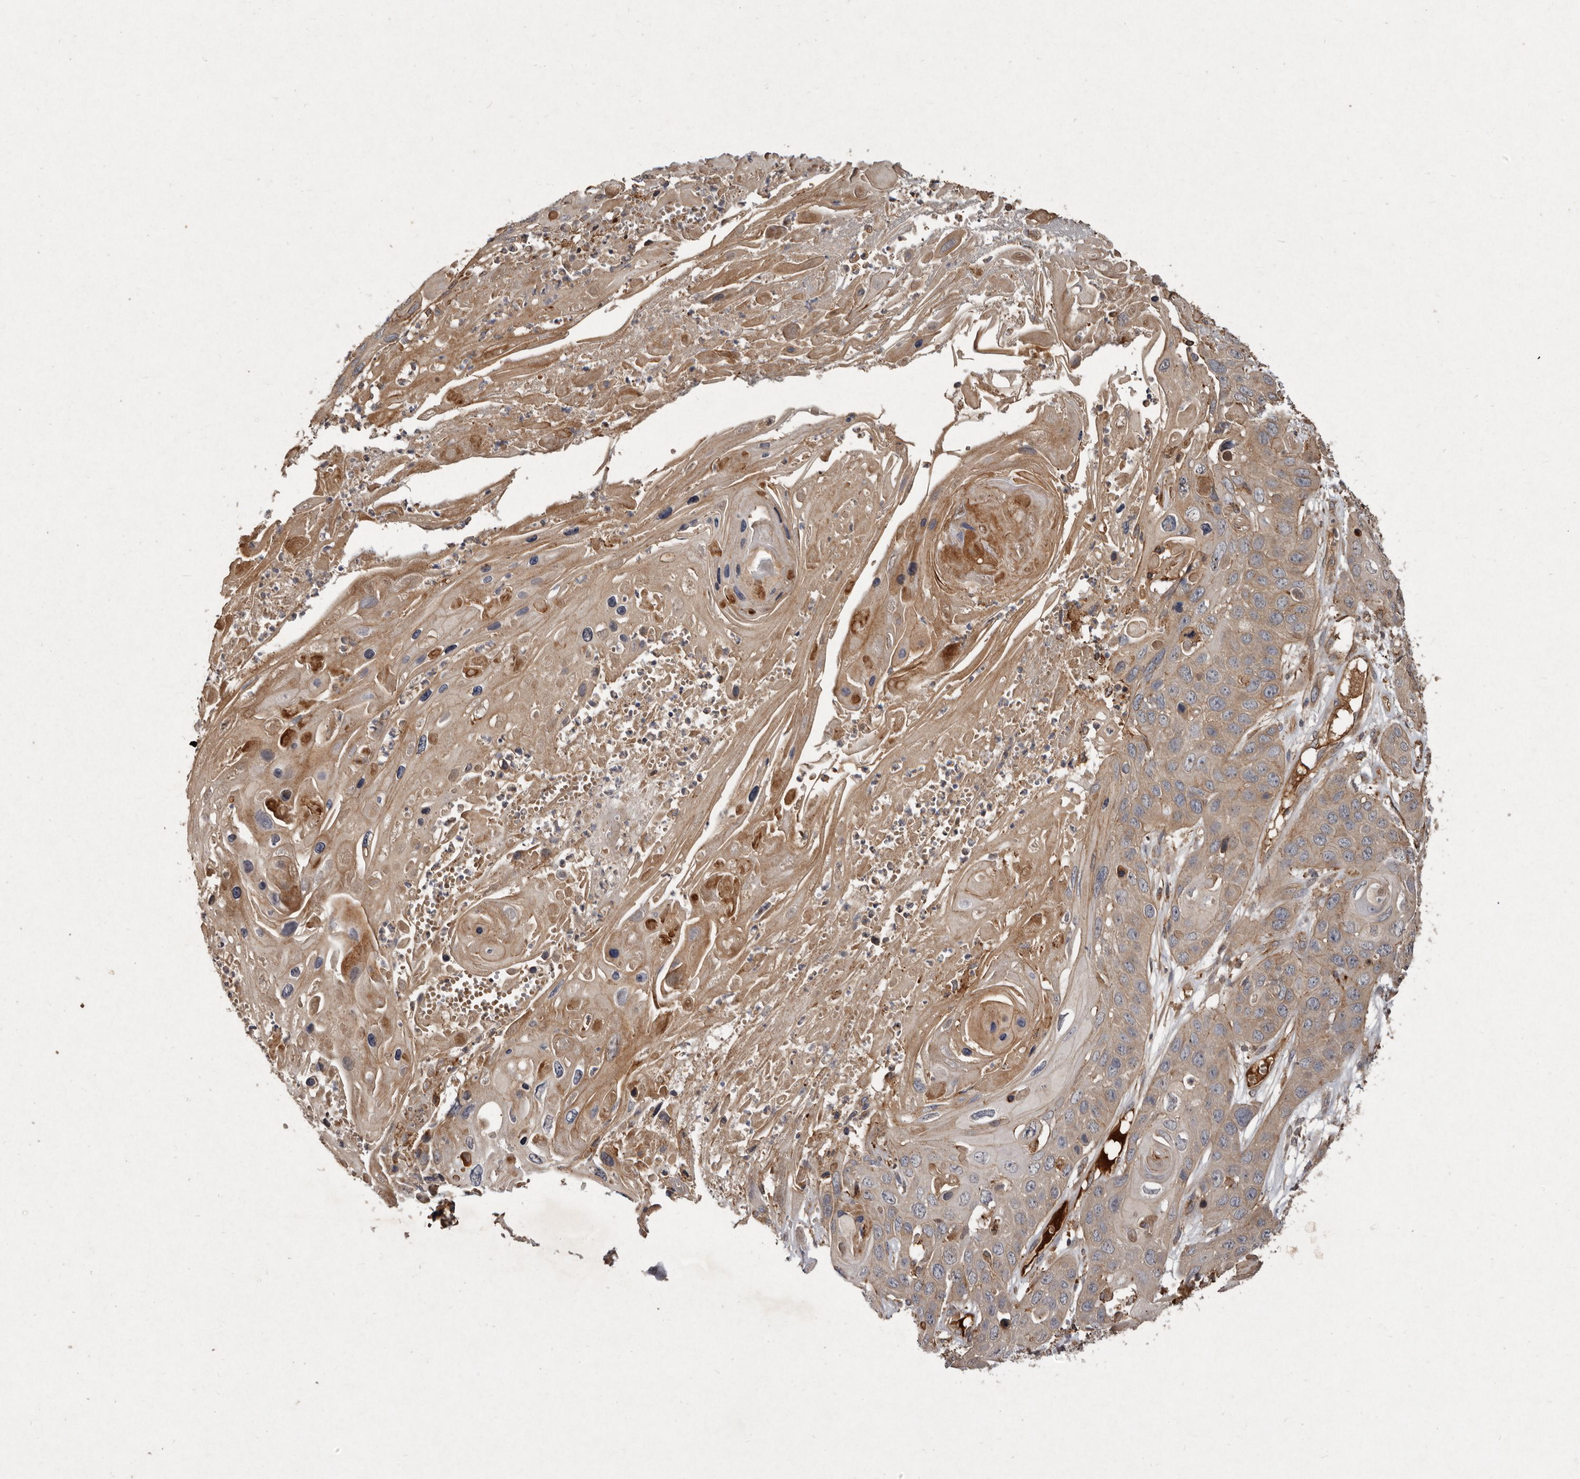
{"staining": {"intensity": "weak", "quantity": ">75%", "location": "cytoplasmic/membranous"}, "tissue": "skin cancer", "cell_type": "Tumor cells", "image_type": "cancer", "snomed": [{"axis": "morphology", "description": "Squamous cell carcinoma, NOS"}, {"axis": "topography", "description": "Skin"}], "caption": "Tumor cells demonstrate weak cytoplasmic/membranous staining in approximately >75% of cells in skin cancer.", "gene": "SEMA3A", "patient": {"sex": "male", "age": 55}}